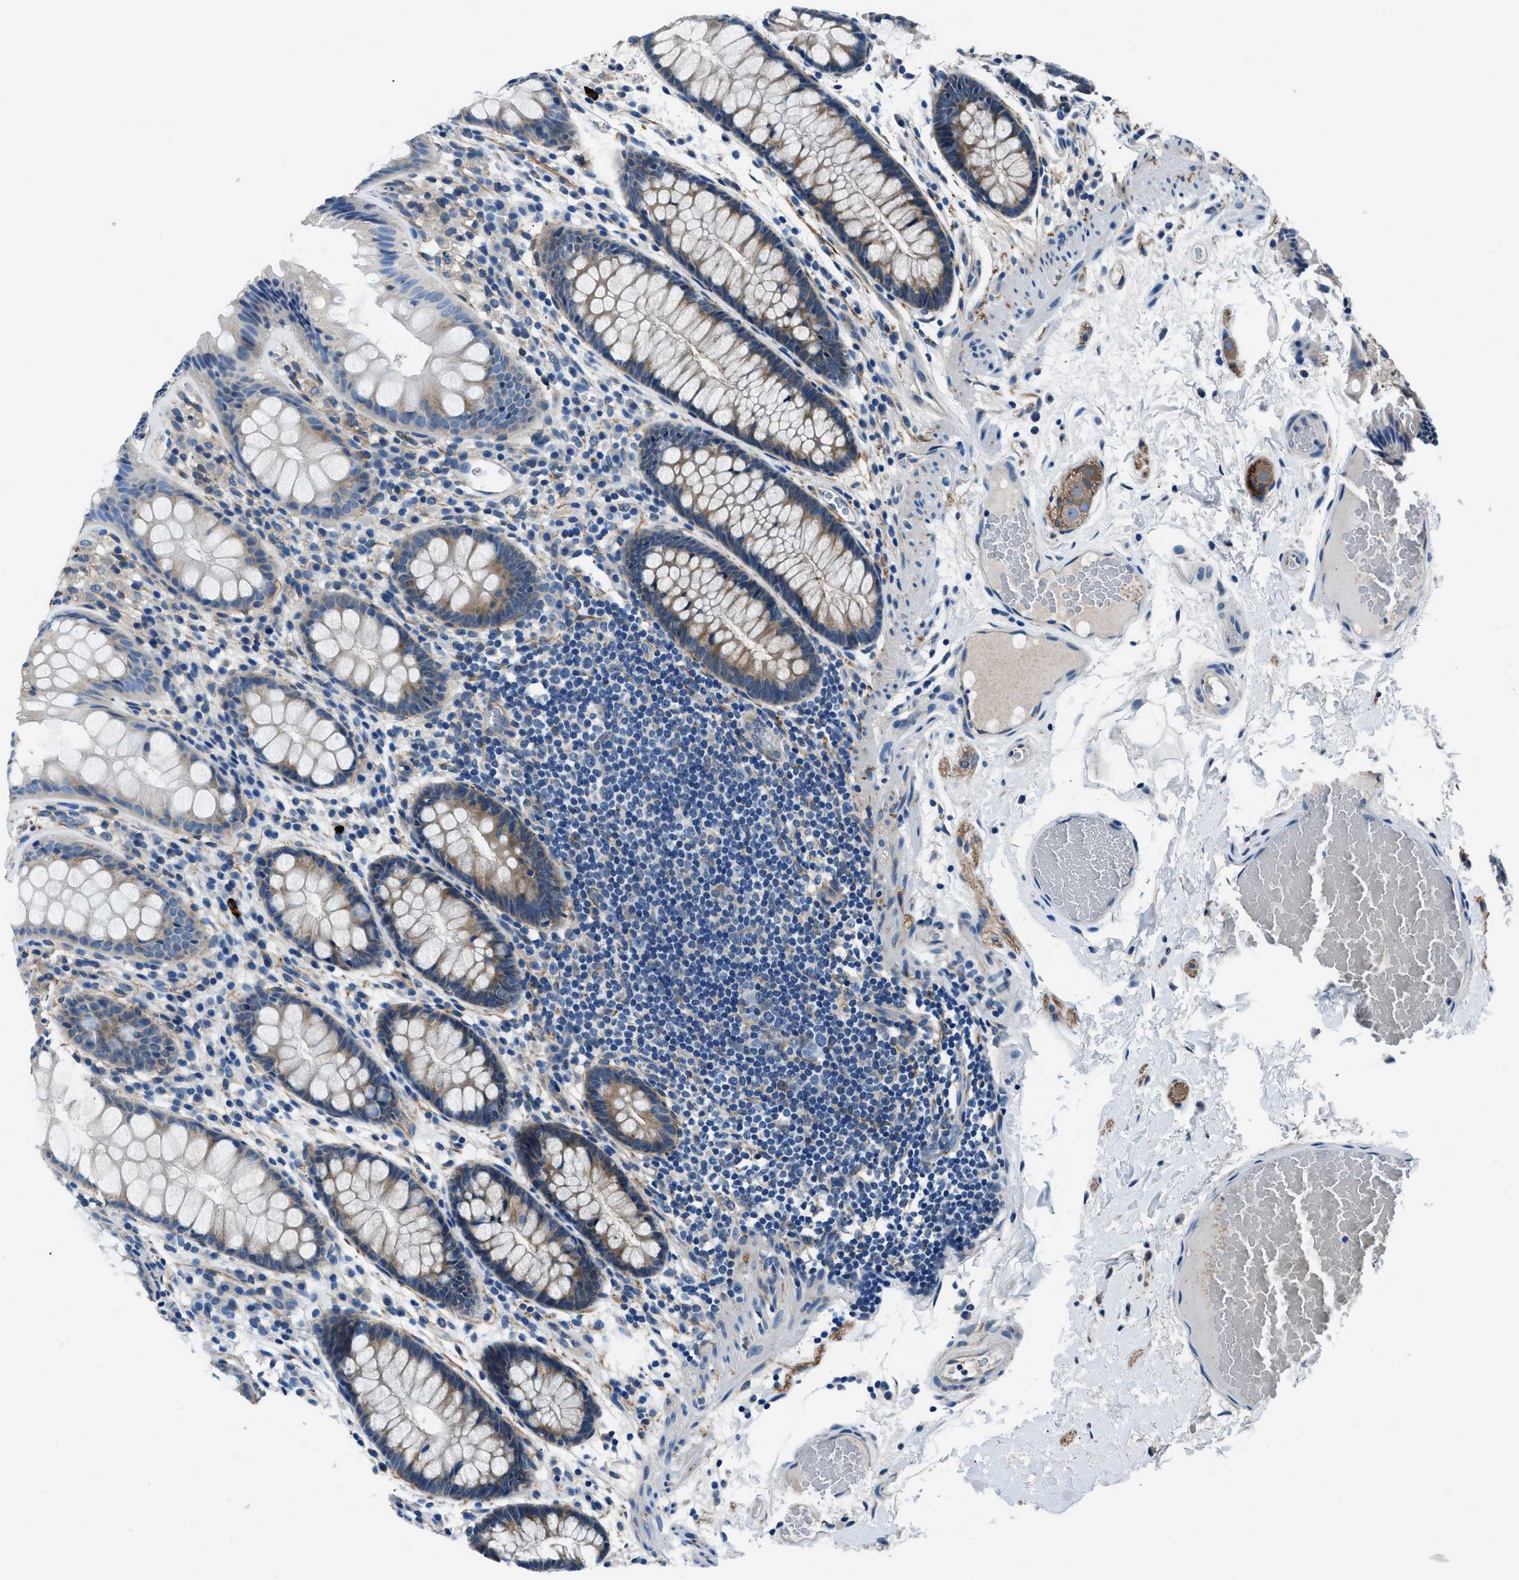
{"staining": {"intensity": "negative", "quantity": "none", "location": "none"}, "tissue": "colon", "cell_type": "Endothelial cells", "image_type": "normal", "snomed": [{"axis": "morphology", "description": "Normal tissue, NOS"}, {"axis": "topography", "description": "Colon"}], "caption": "High power microscopy histopathology image of an immunohistochemistry (IHC) photomicrograph of unremarkable colon, revealing no significant expression in endothelial cells.", "gene": "PRTFDC1", "patient": {"sex": "female", "age": 56}}